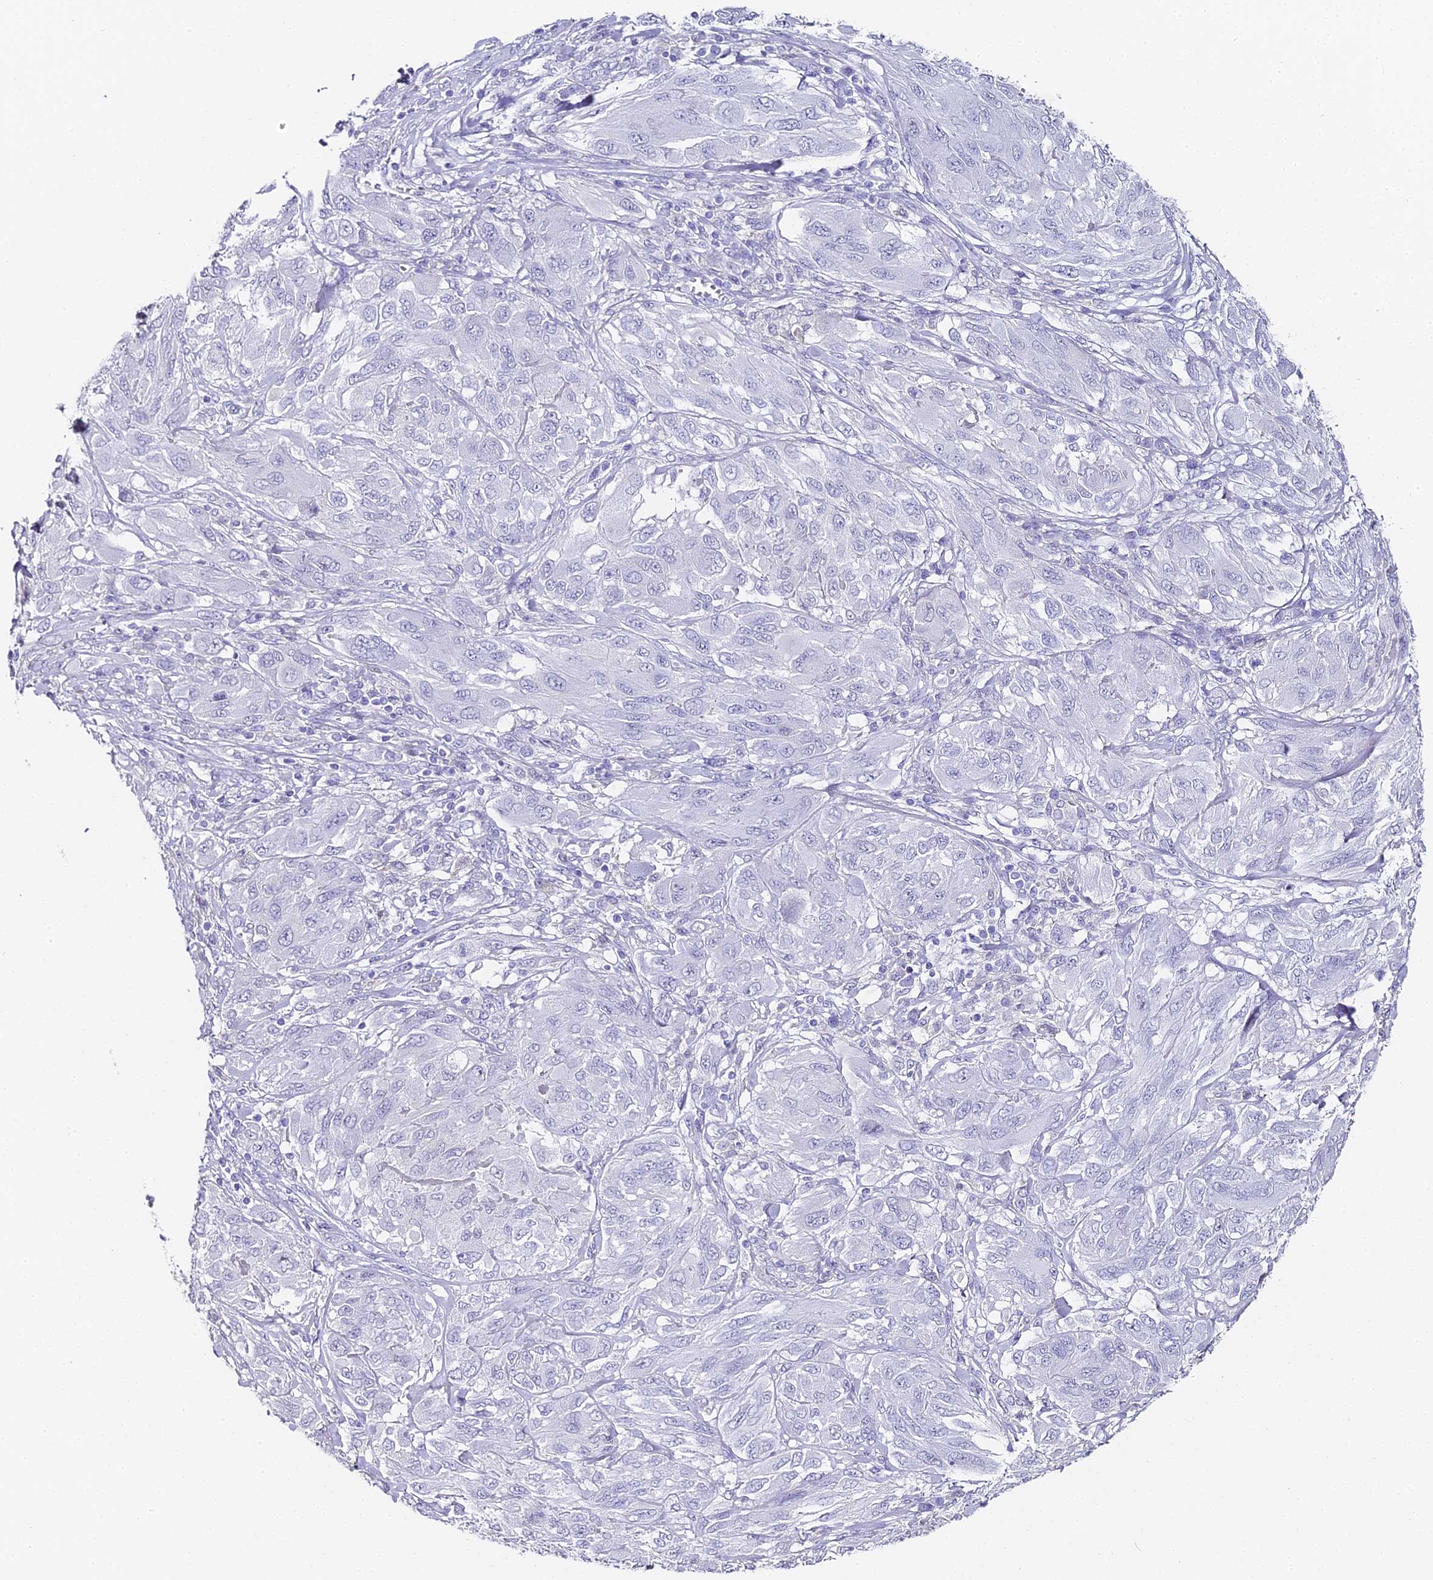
{"staining": {"intensity": "negative", "quantity": "none", "location": "none"}, "tissue": "melanoma", "cell_type": "Tumor cells", "image_type": "cancer", "snomed": [{"axis": "morphology", "description": "Malignant melanoma, NOS"}, {"axis": "topography", "description": "Skin"}], "caption": "DAB immunohistochemical staining of malignant melanoma demonstrates no significant staining in tumor cells.", "gene": "ABHD14A-ACY1", "patient": {"sex": "female", "age": 91}}